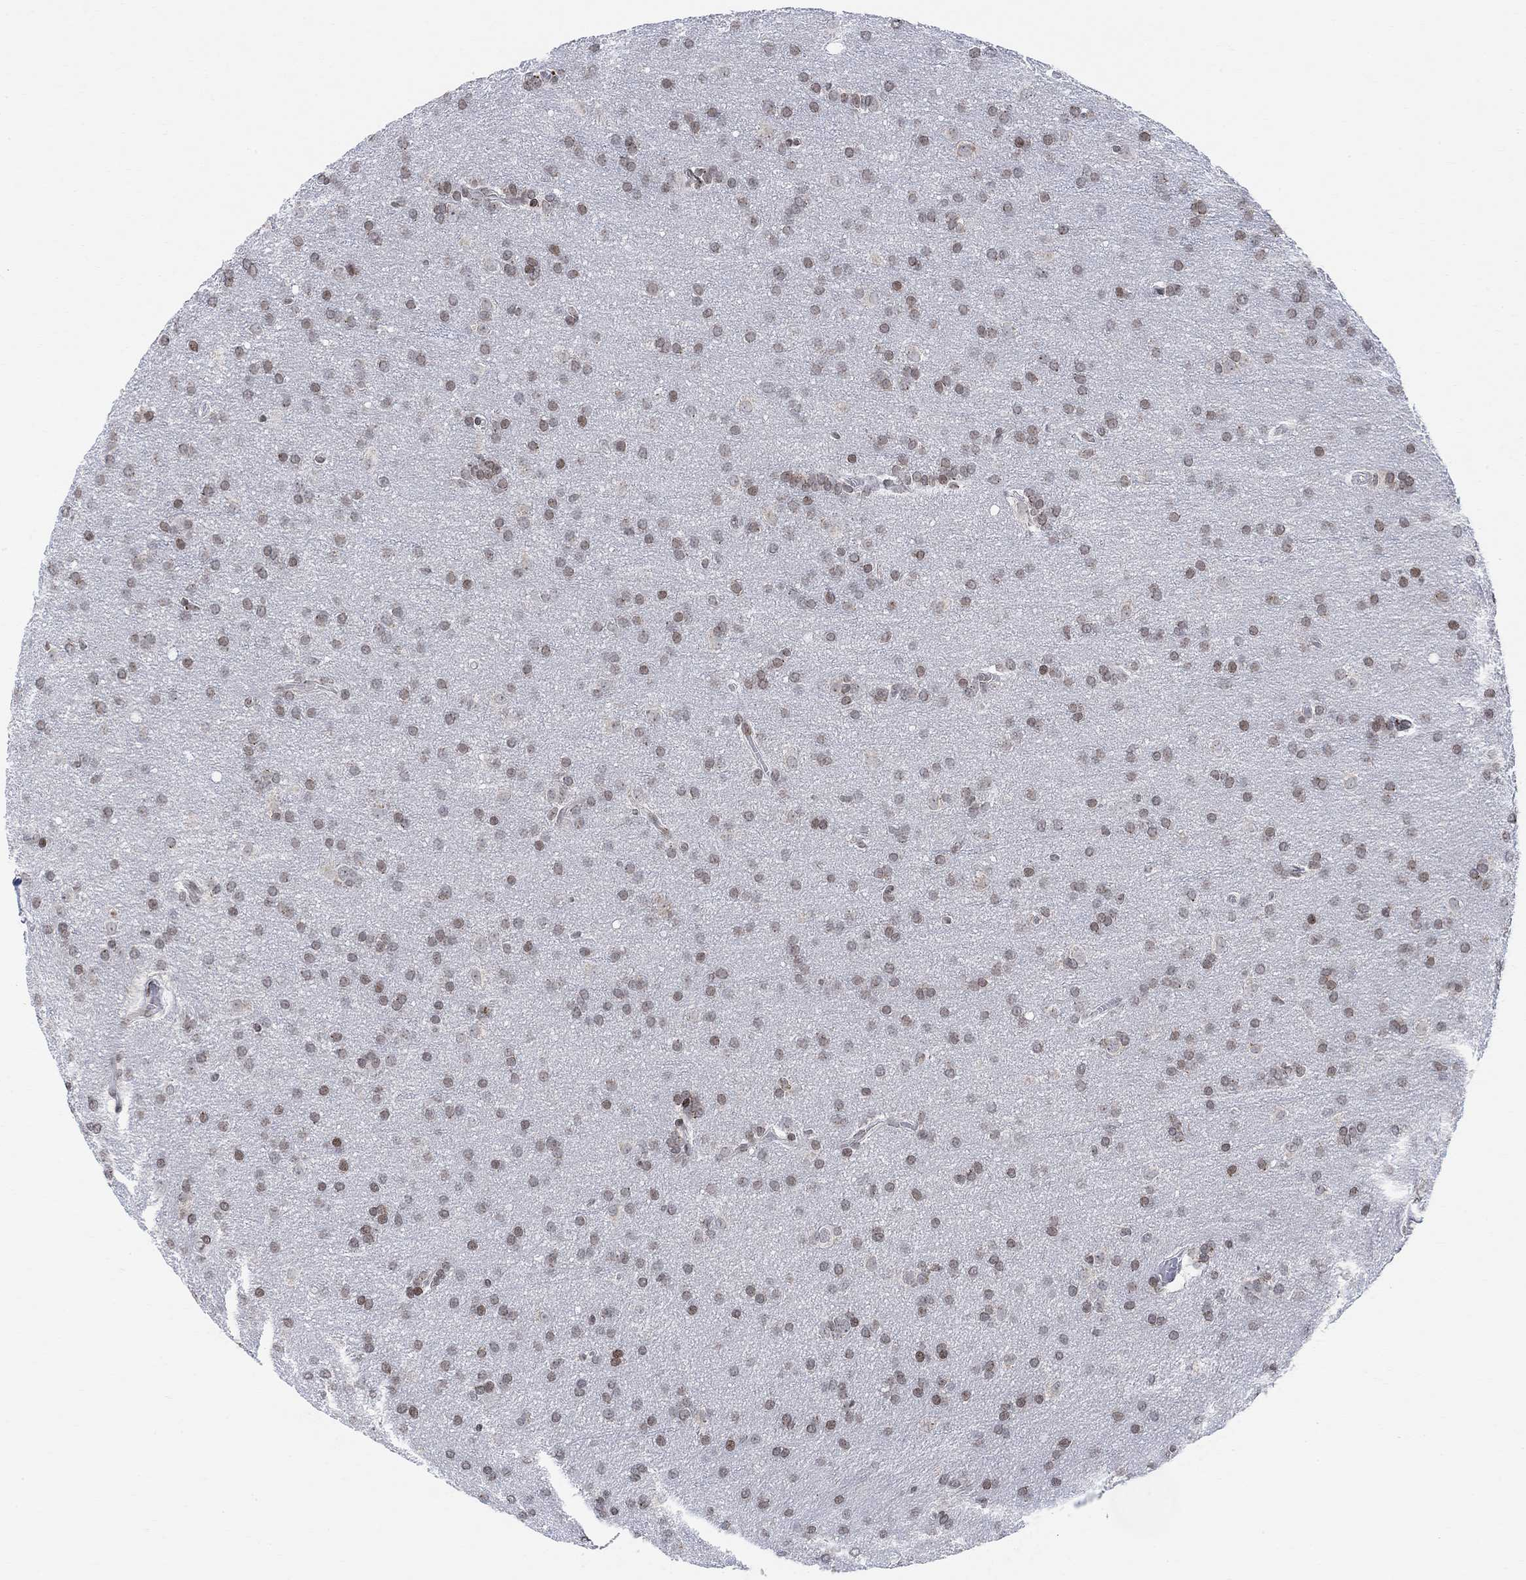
{"staining": {"intensity": "strong", "quantity": "25%-75%", "location": "nuclear"}, "tissue": "glioma", "cell_type": "Tumor cells", "image_type": "cancer", "snomed": [{"axis": "morphology", "description": "Glioma, malignant, Low grade"}, {"axis": "topography", "description": "Brain"}], "caption": "Strong nuclear positivity is identified in approximately 25%-75% of tumor cells in glioma.", "gene": "ABHD14A", "patient": {"sex": "female", "age": 32}}